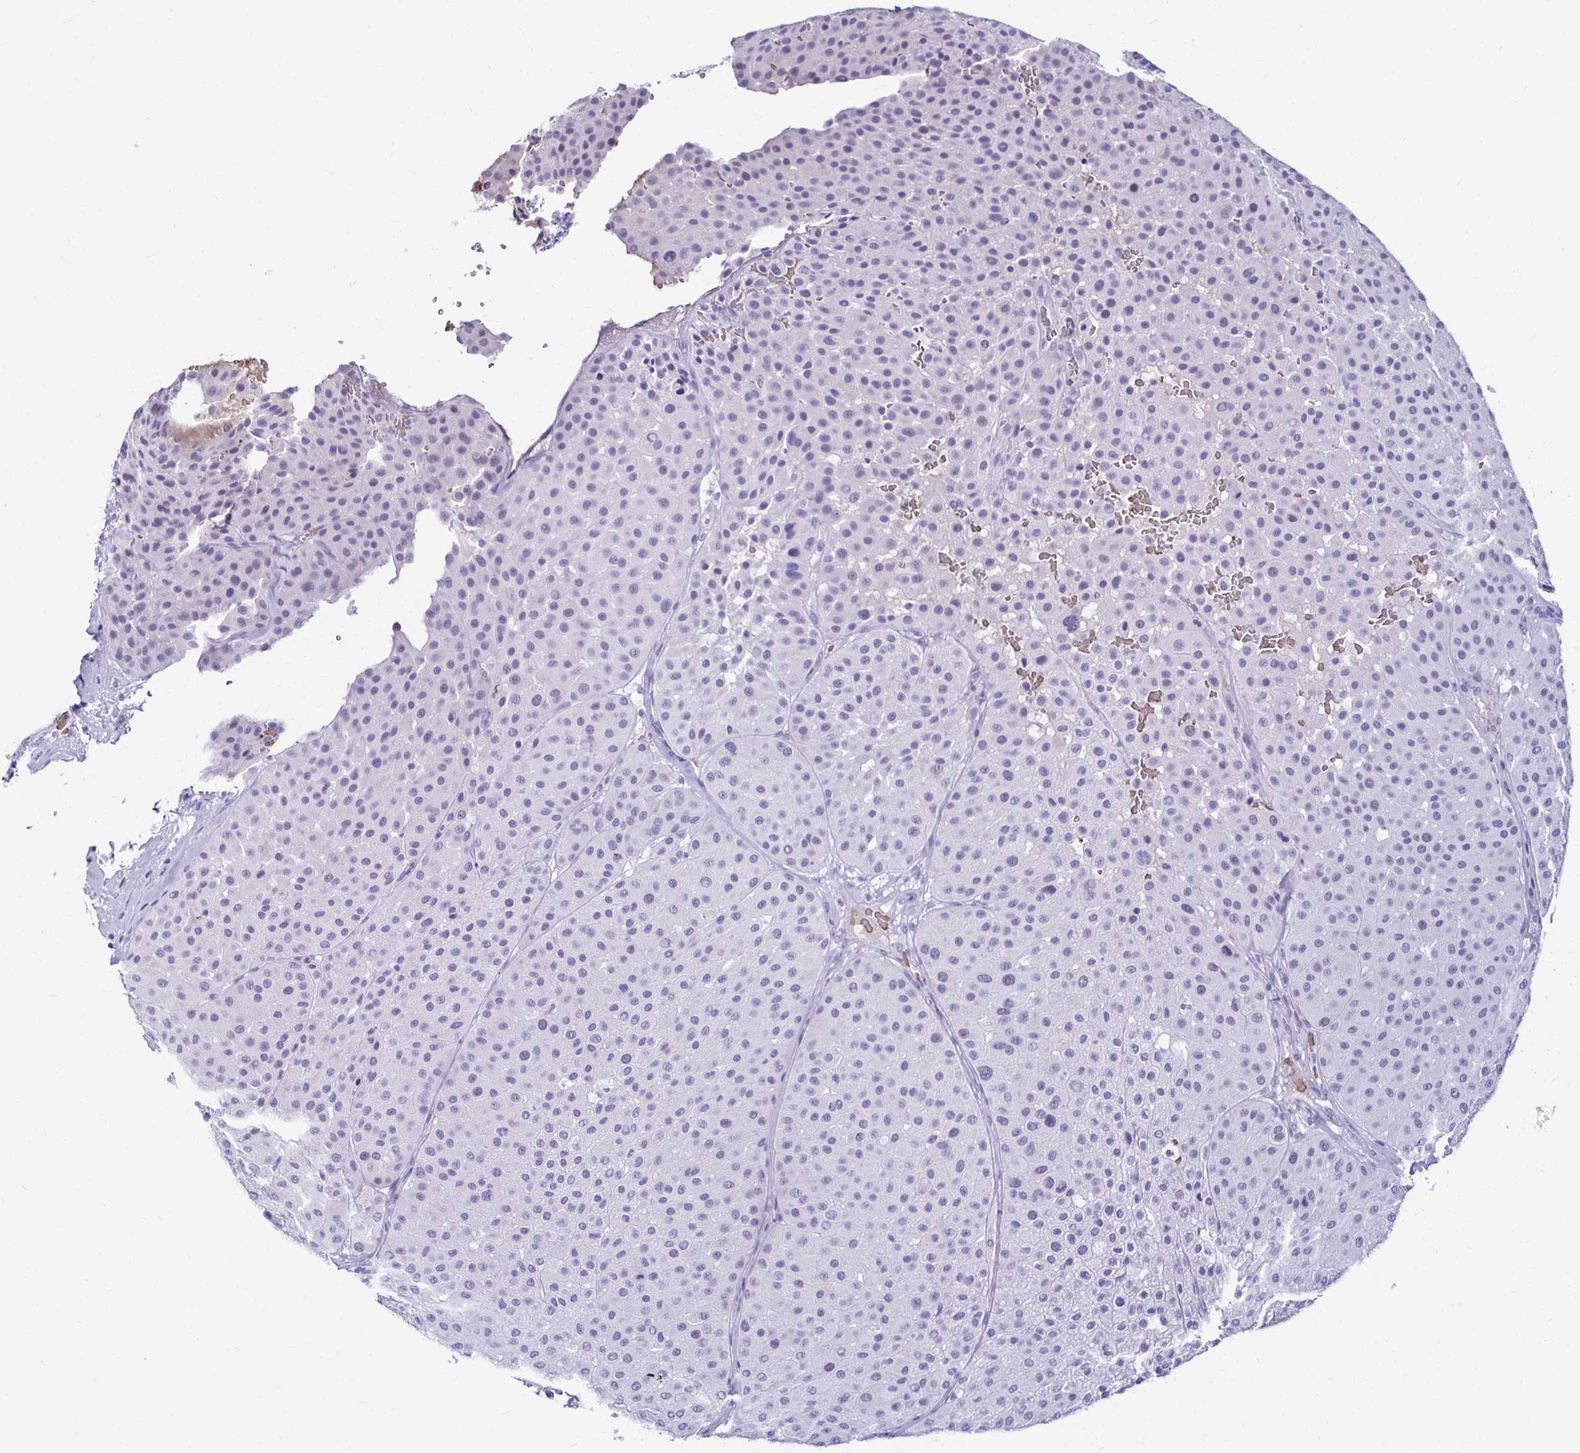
{"staining": {"intensity": "negative", "quantity": "none", "location": "none"}, "tissue": "melanoma", "cell_type": "Tumor cells", "image_type": "cancer", "snomed": [{"axis": "morphology", "description": "Malignant melanoma, Metastatic site"}, {"axis": "topography", "description": "Smooth muscle"}], "caption": "A micrograph of human melanoma is negative for staining in tumor cells. The staining is performed using DAB brown chromogen with nuclei counter-stained in using hematoxylin.", "gene": "RHBDL3", "patient": {"sex": "male", "age": 41}}